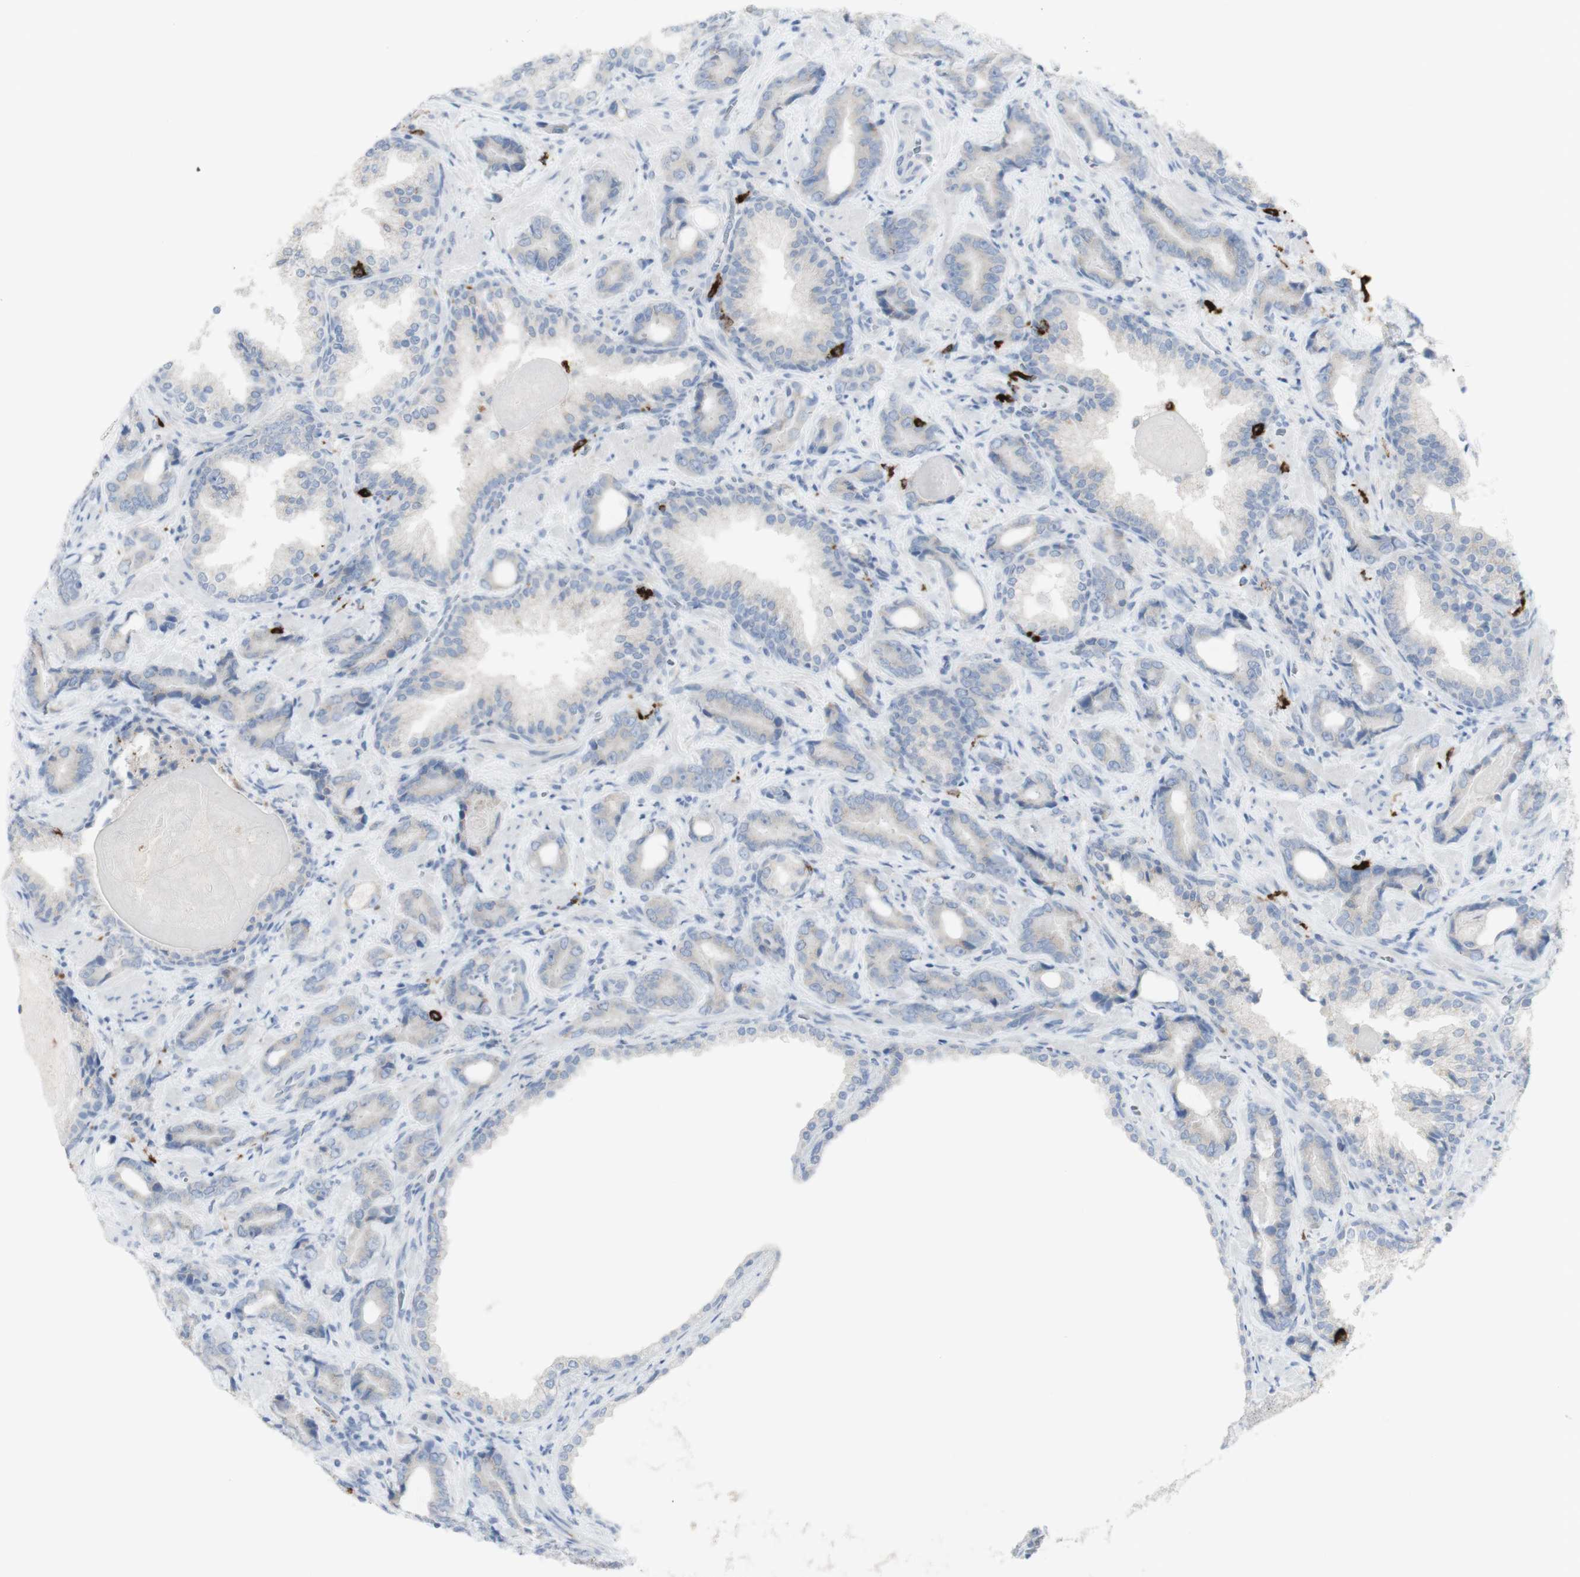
{"staining": {"intensity": "negative", "quantity": "none", "location": "none"}, "tissue": "prostate cancer", "cell_type": "Tumor cells", "image_type": "cancer", "snomed": [{"axis": "morphology", "description": "Adenocarcinoma, Low grade"}, {"axis": "topography", "description": "Prostate"}], "caption": "There is no significant expression in tumor cells of prostate cancer (low-grade adenocarcinoma).", "gene": "CD207", "patient": {"sex": "male", "age": 60}}